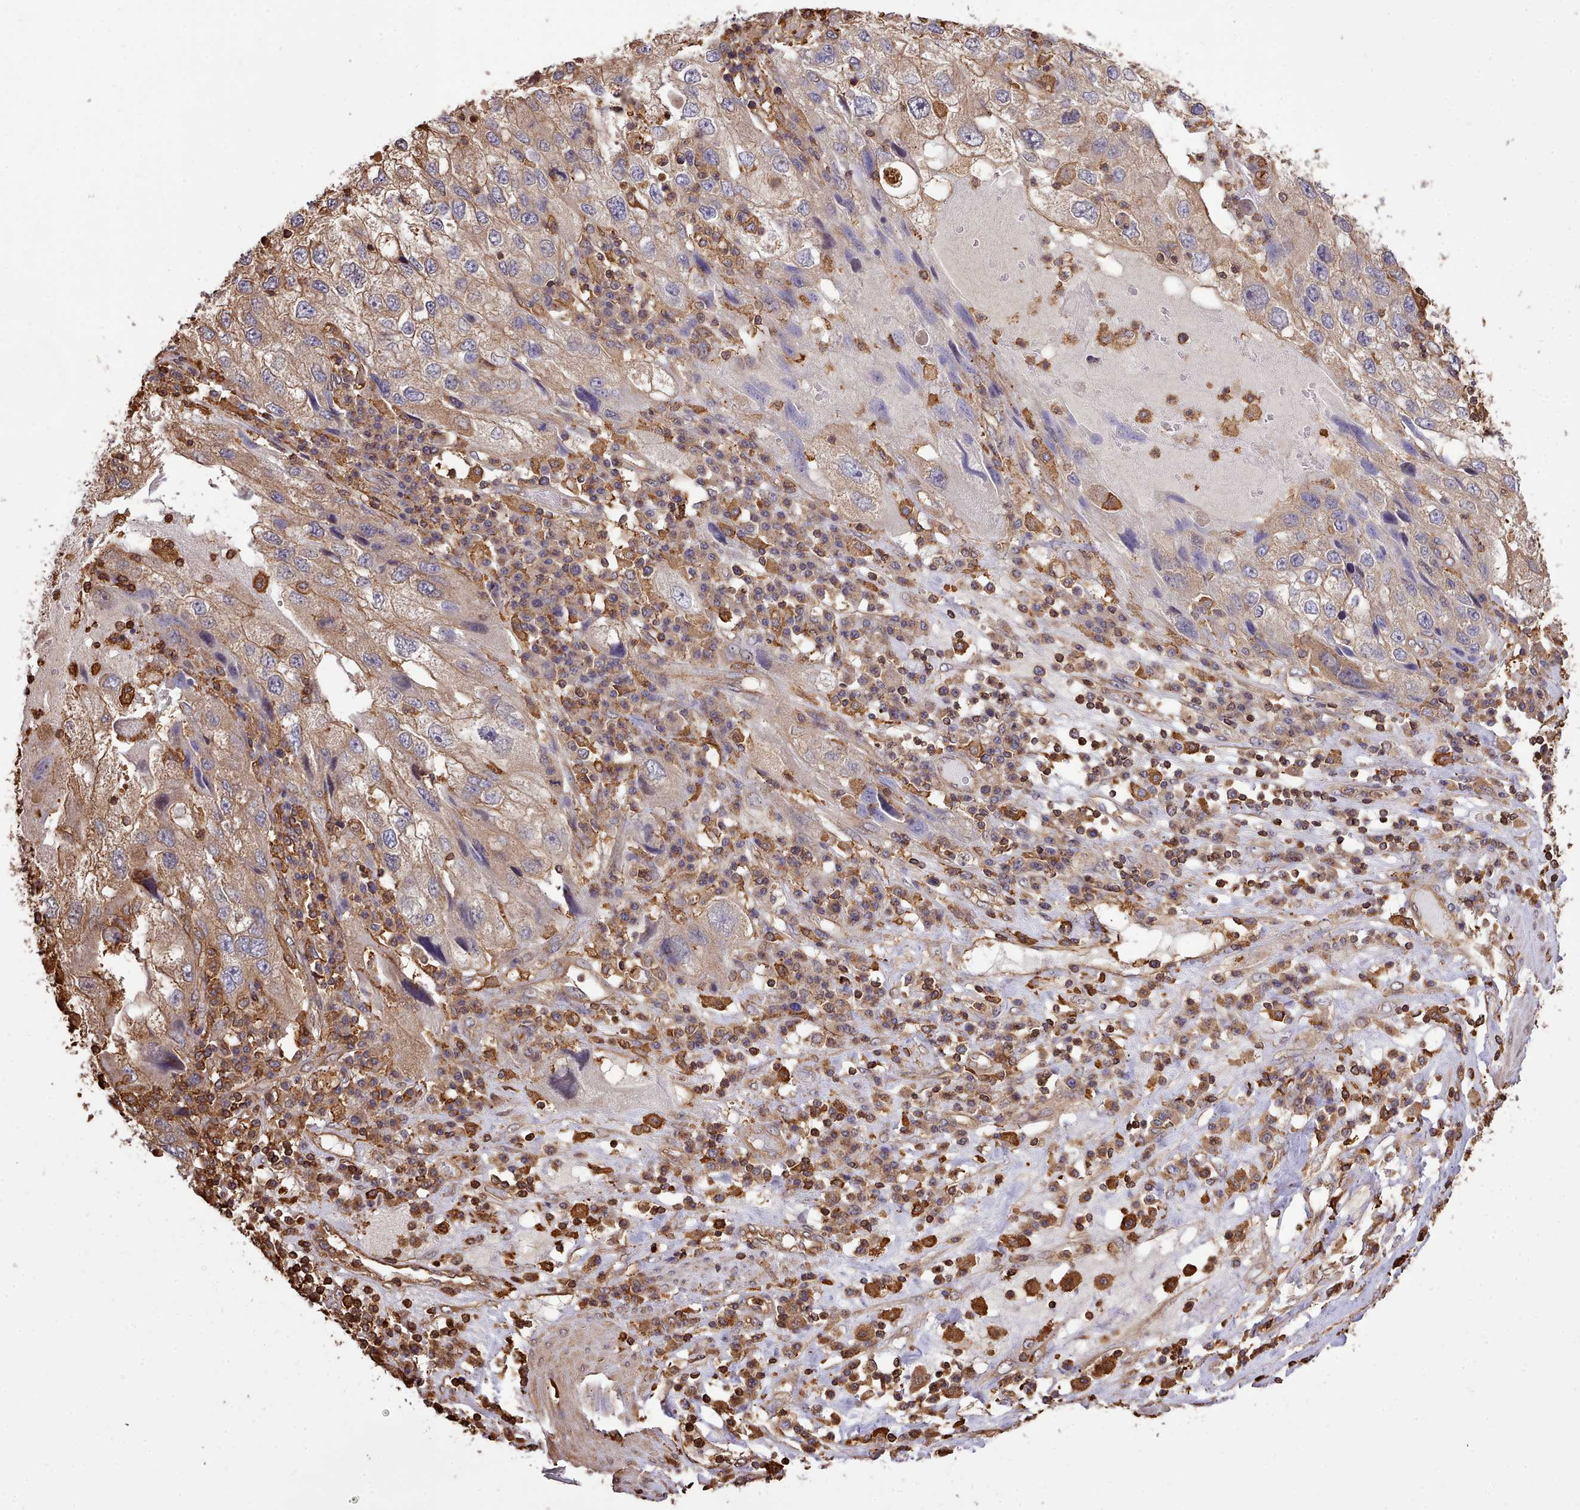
{"staining": {"intensity": "moderate", "quantity": "<25%", "location": "cytoplasmic/membranous"}, "tissue": "endometrial cancer", "cell_type": "Tumor cells", "image_type": "cancer", "snomed": [{"axis": "morphology", "description": "Adenocarcinoma, NOS"}, {"axis": "topography", "description": "Endometrium"}], "caption": "Moderate cytoplasmic/membranous positivity for a protein is present in about <25% of tumor cells of adenocarcinoma (endometrial) using IHC.", "gene": "CAPZA1", "patient": {"sex": "female", "age": 49}}